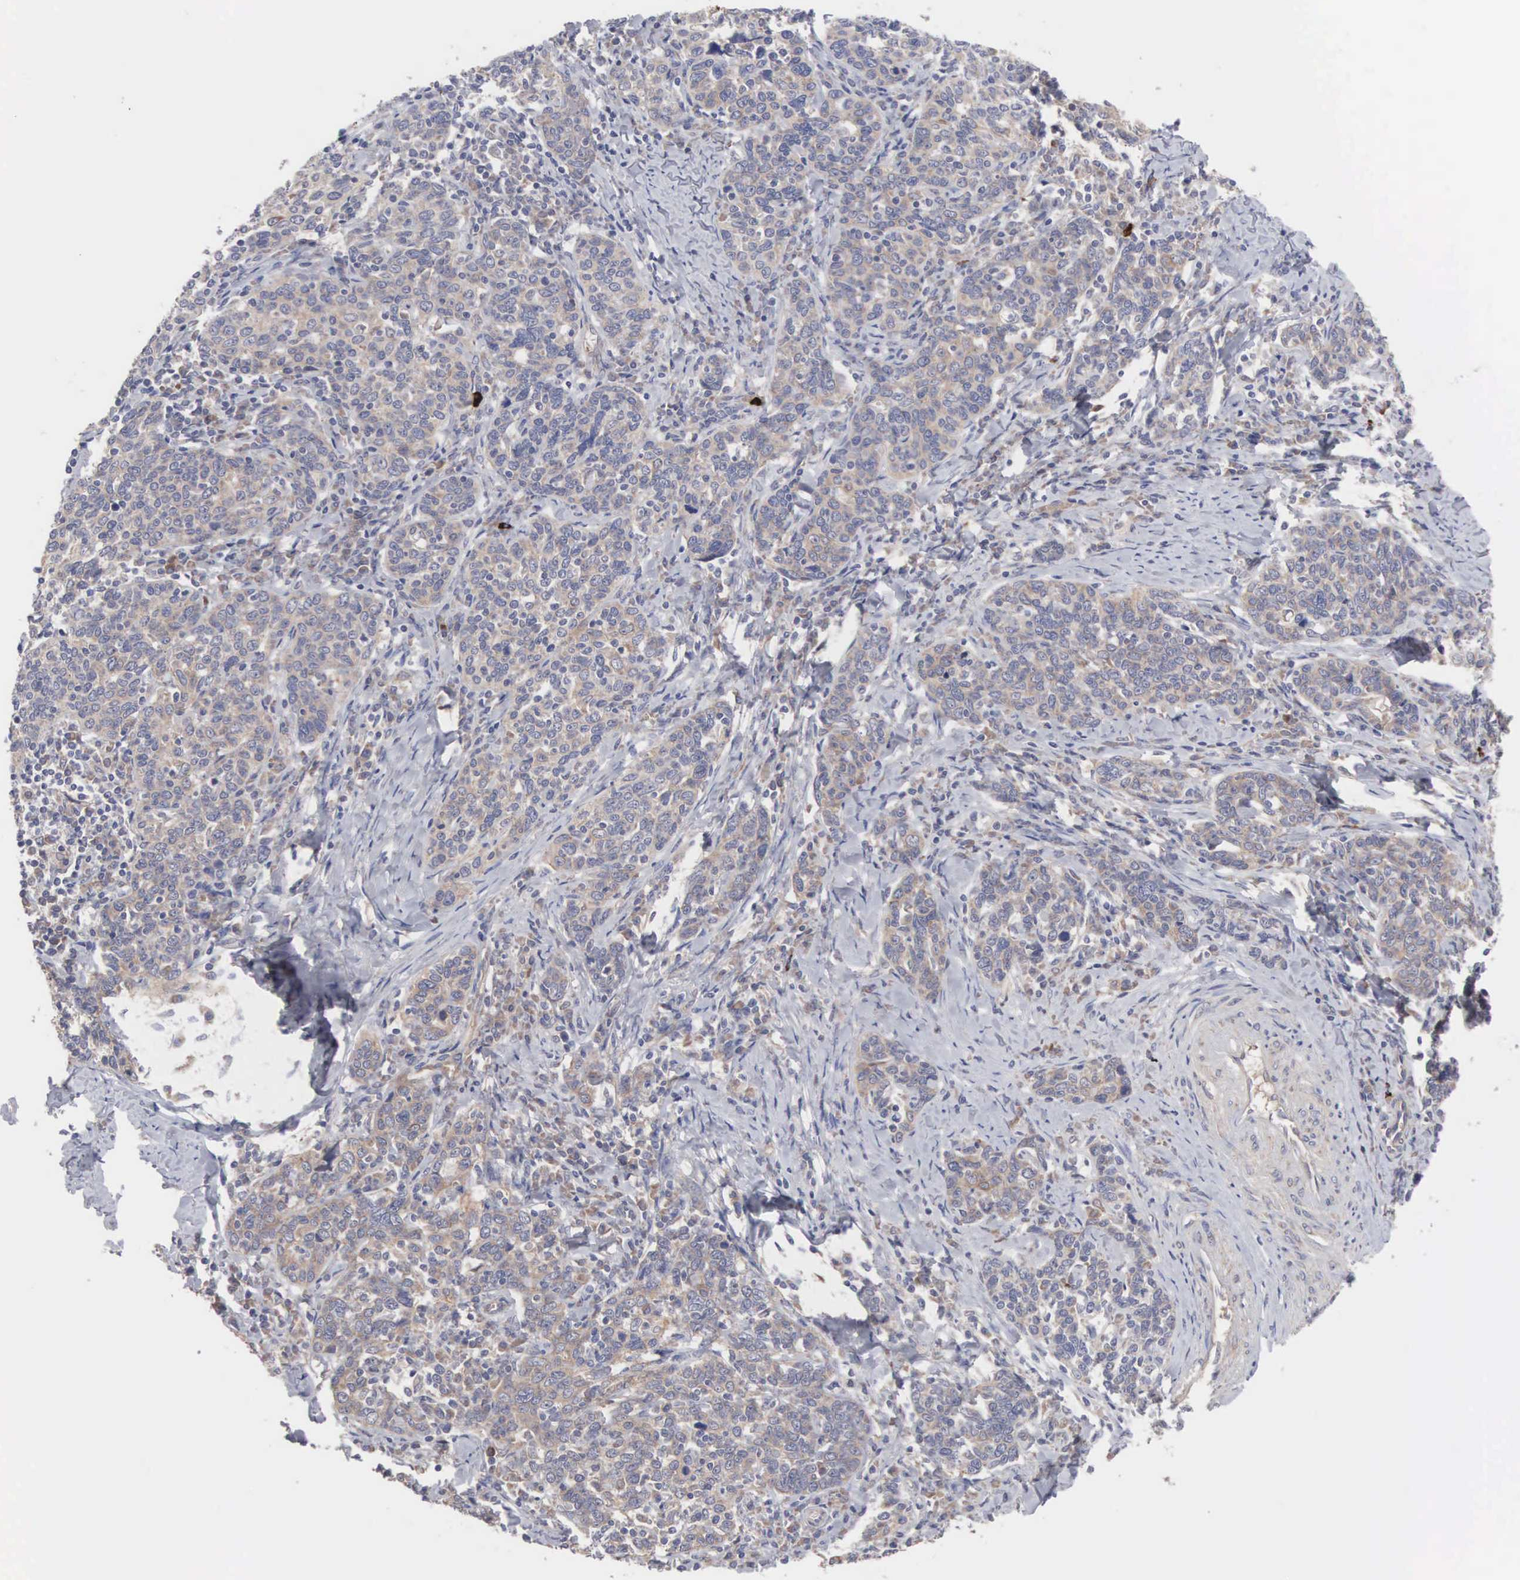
{"staining": {"intensity": "weak", "quantity": ">75%", "location": "cytoplasmic/membranous"}, "tissue": "cervical cancer", "cell_type": "Tumor cells", "image_type": "cancer", "snomed": [{"axis": "morphology", "description": "Squamous cell carcinoma, NOS"}, {"axis": "topography", "description": "Cervix"}], "caption": "Weak cytoplasmic/membranous protein expression is identified in about >75% of tumor cells in squamous cell carcinoma (cervical). (brown staining indicates protein expression, while blue staining denotes nuclei).", "gene": "INF2", "patient": {"sex": "female", "age": 41}}